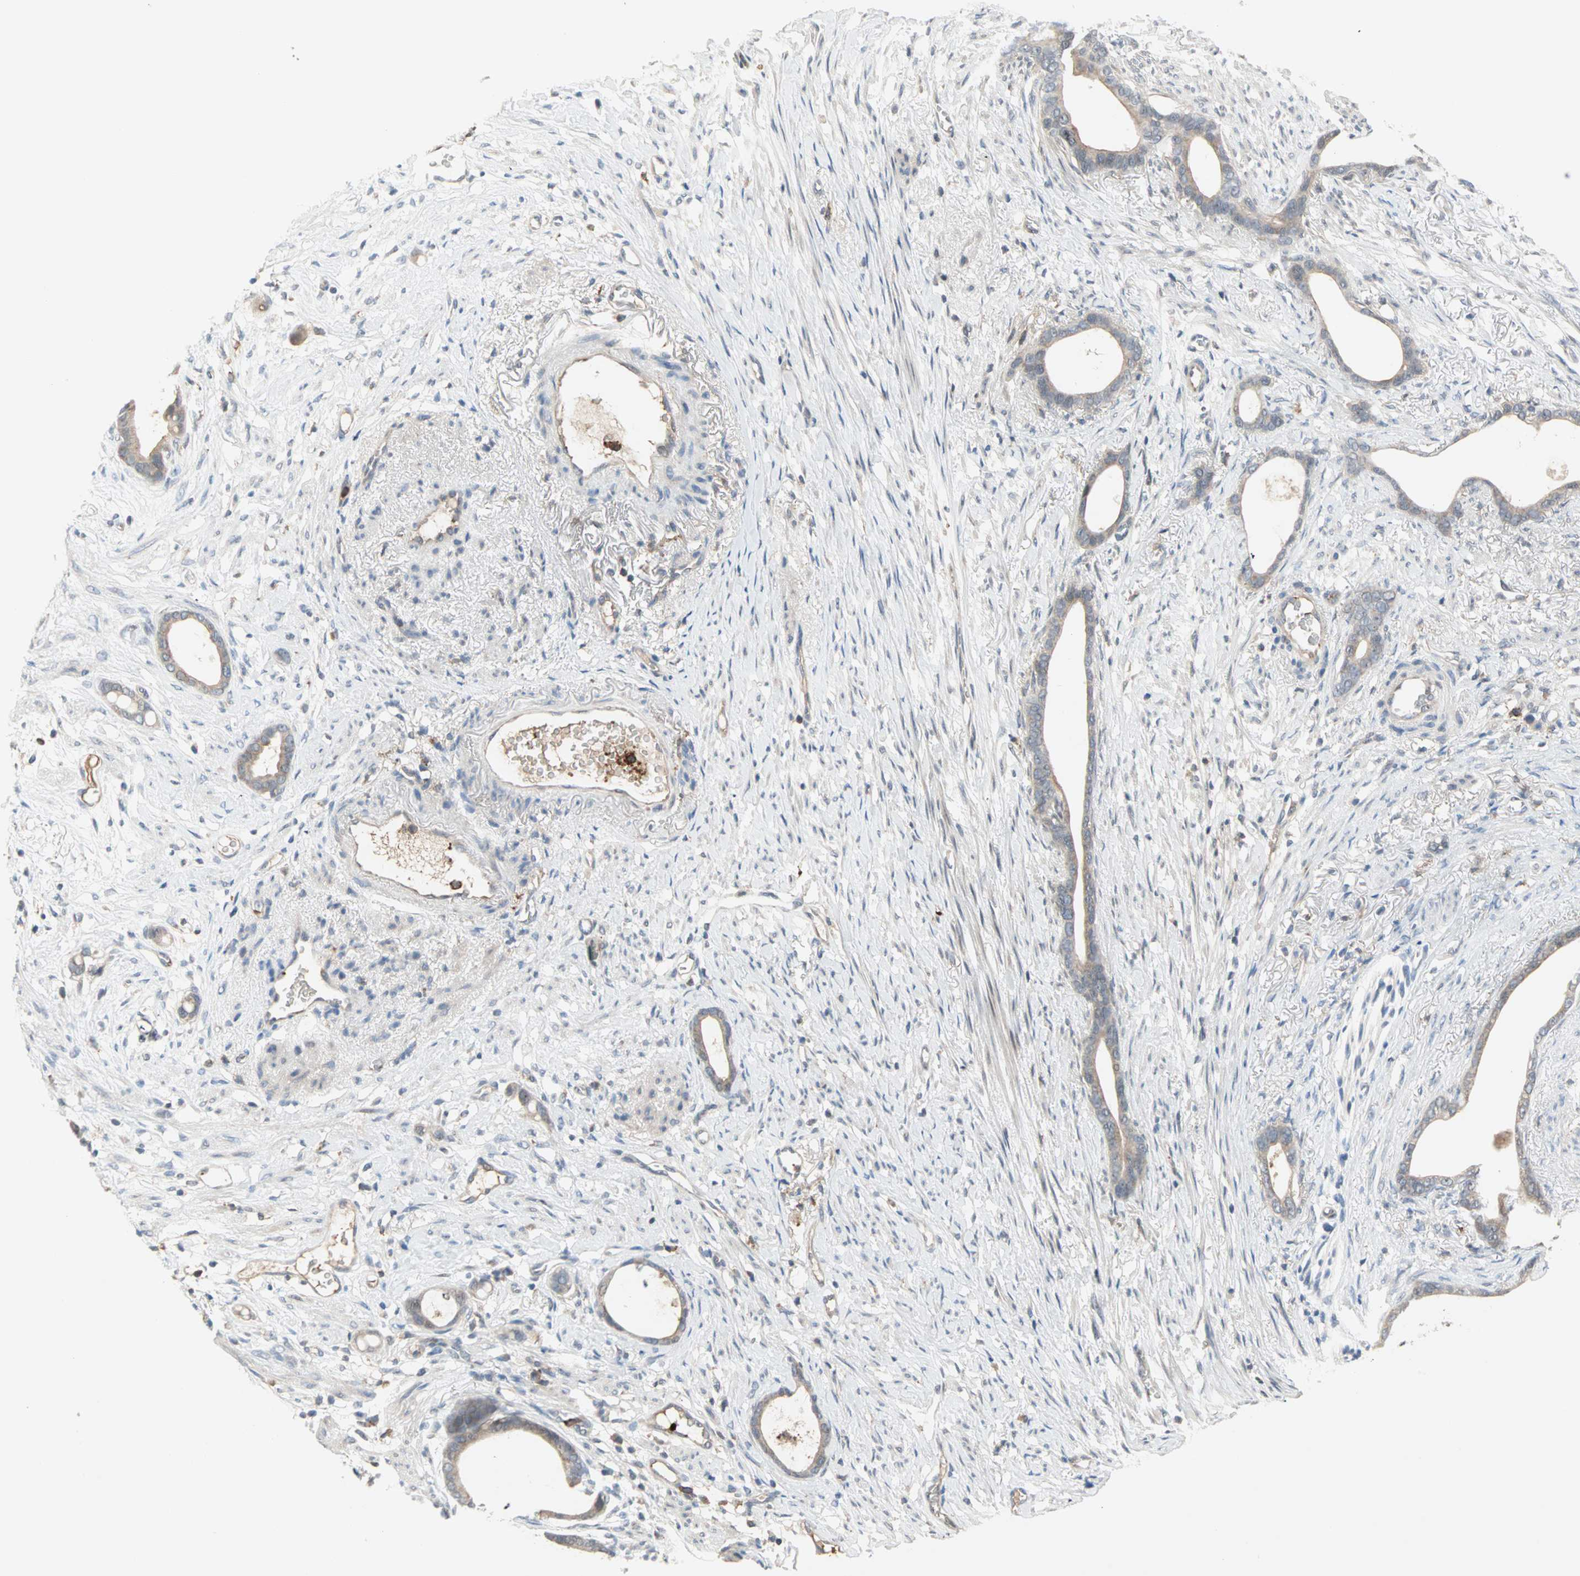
{"staining": {"intensity": "weak", "quantity": ">75%", "location": "cytoplasmic/membranous"}, "tissue": "stomach cancer", "cell_type": "Tumor cells", "image_type": "cancer", "snomed": [{"axis": "morphology", "description": "Adenocarcinoma, NOS"}, {"axis": "topography", "description": "Stomach"}], "caption": "About >75% of tumor cells in stomach adenocarcinoma display weak cytoplasmic/membranous protein expression as visualized by brown immunohistochemical staining.", "gene": "PROS1", "patient": {"sex": "female", "age": 75}}